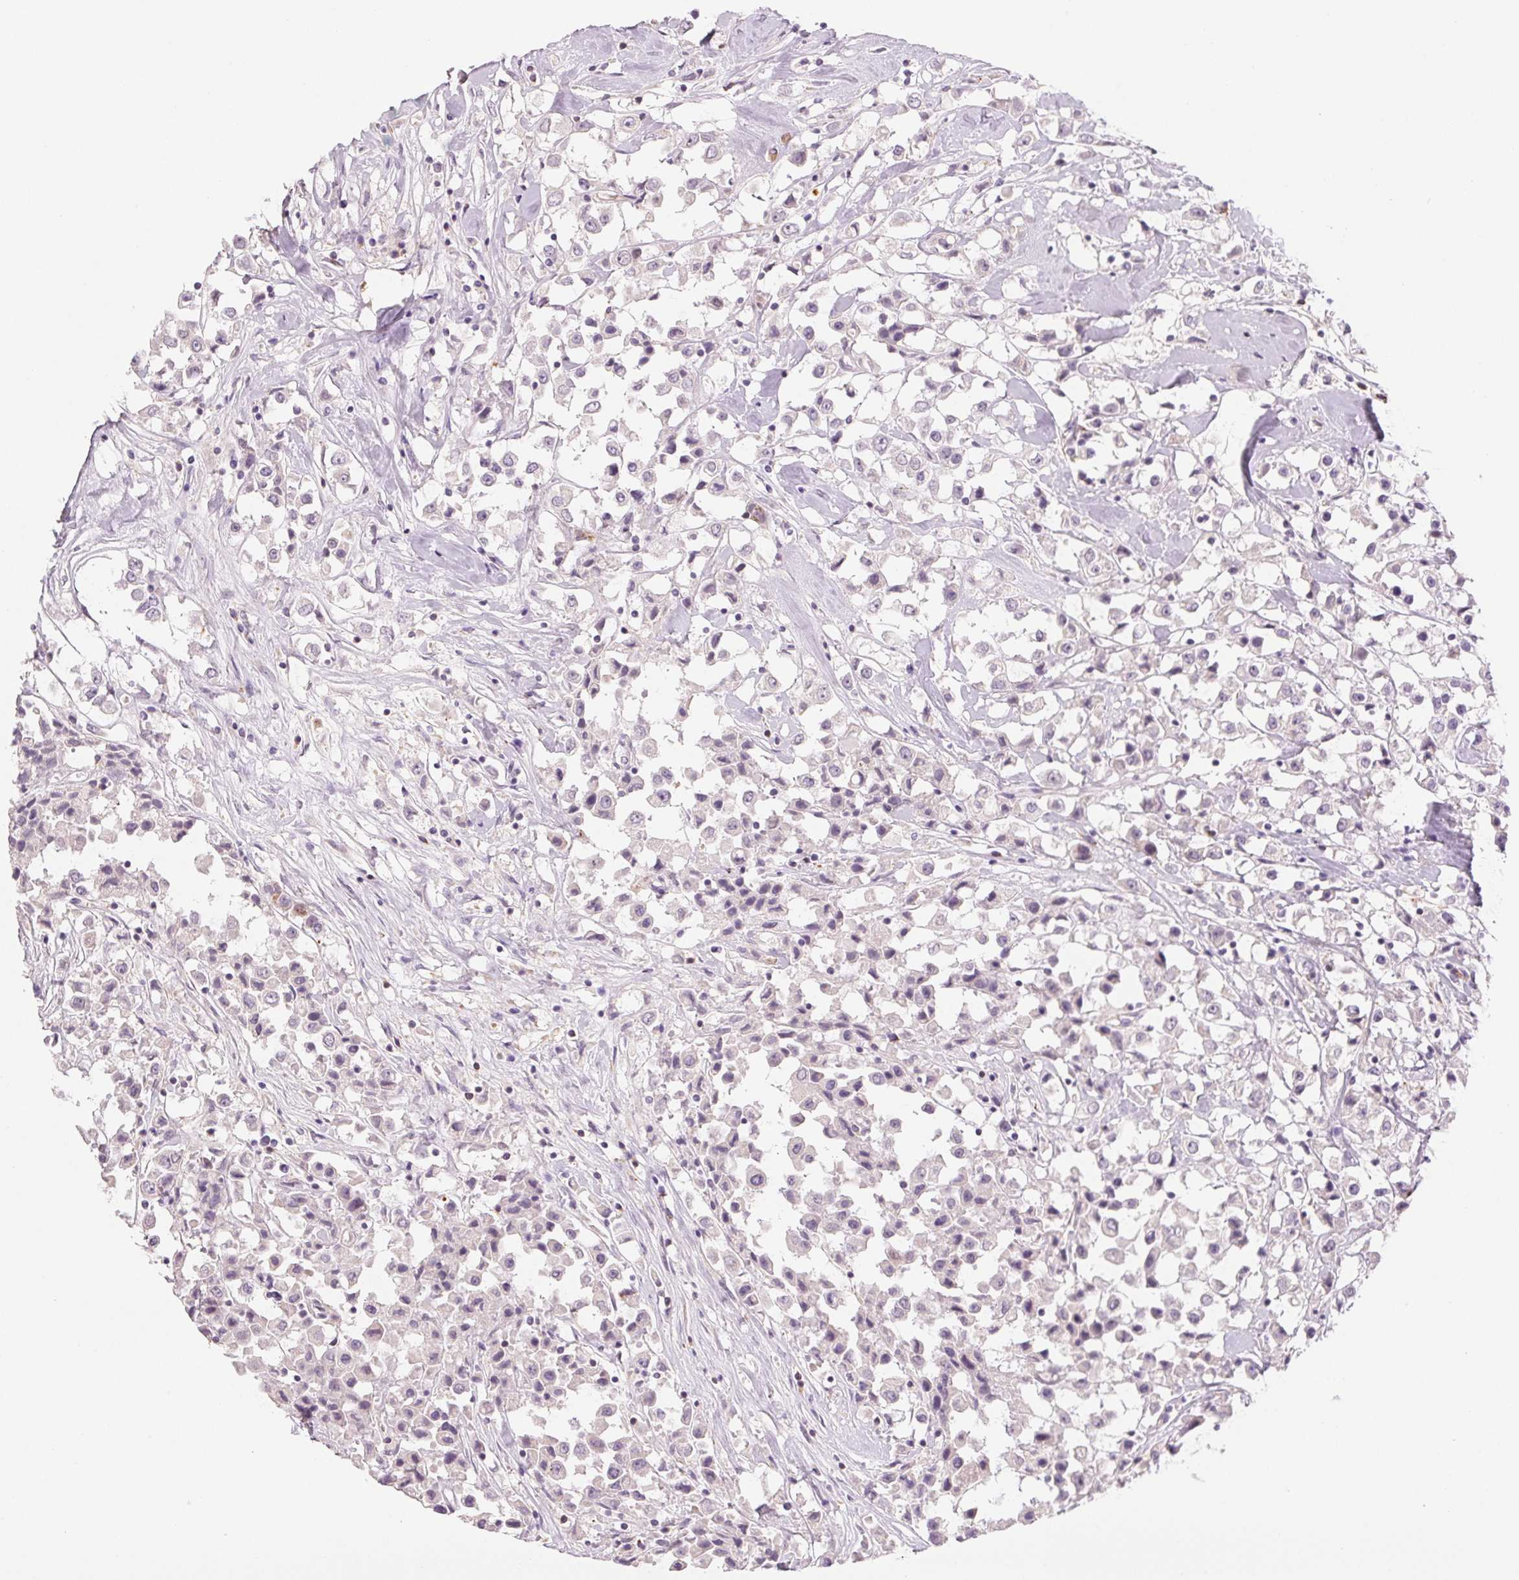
{"staining": {"intensity": "negative", "quantity": "none", "location": "none"}, "tissue": "breast cancer", "cell_type": "Tumor cells", "image_type": "cancer", "snomed": [{"axis": "morphology", "description": "Duct carcinoma"}, {"axis": "topography", "description": "Breast"}], "caption": "Tumor cells show no significant expression in breast cancer. The staining was performed using DAB to visualize the protein expression in brown, while the nuclei were stained in blue with hematoxylin (Magnification: 20x).", "gene": "ANKRD13B", "patient": {"sex": "female", "age": 61}}